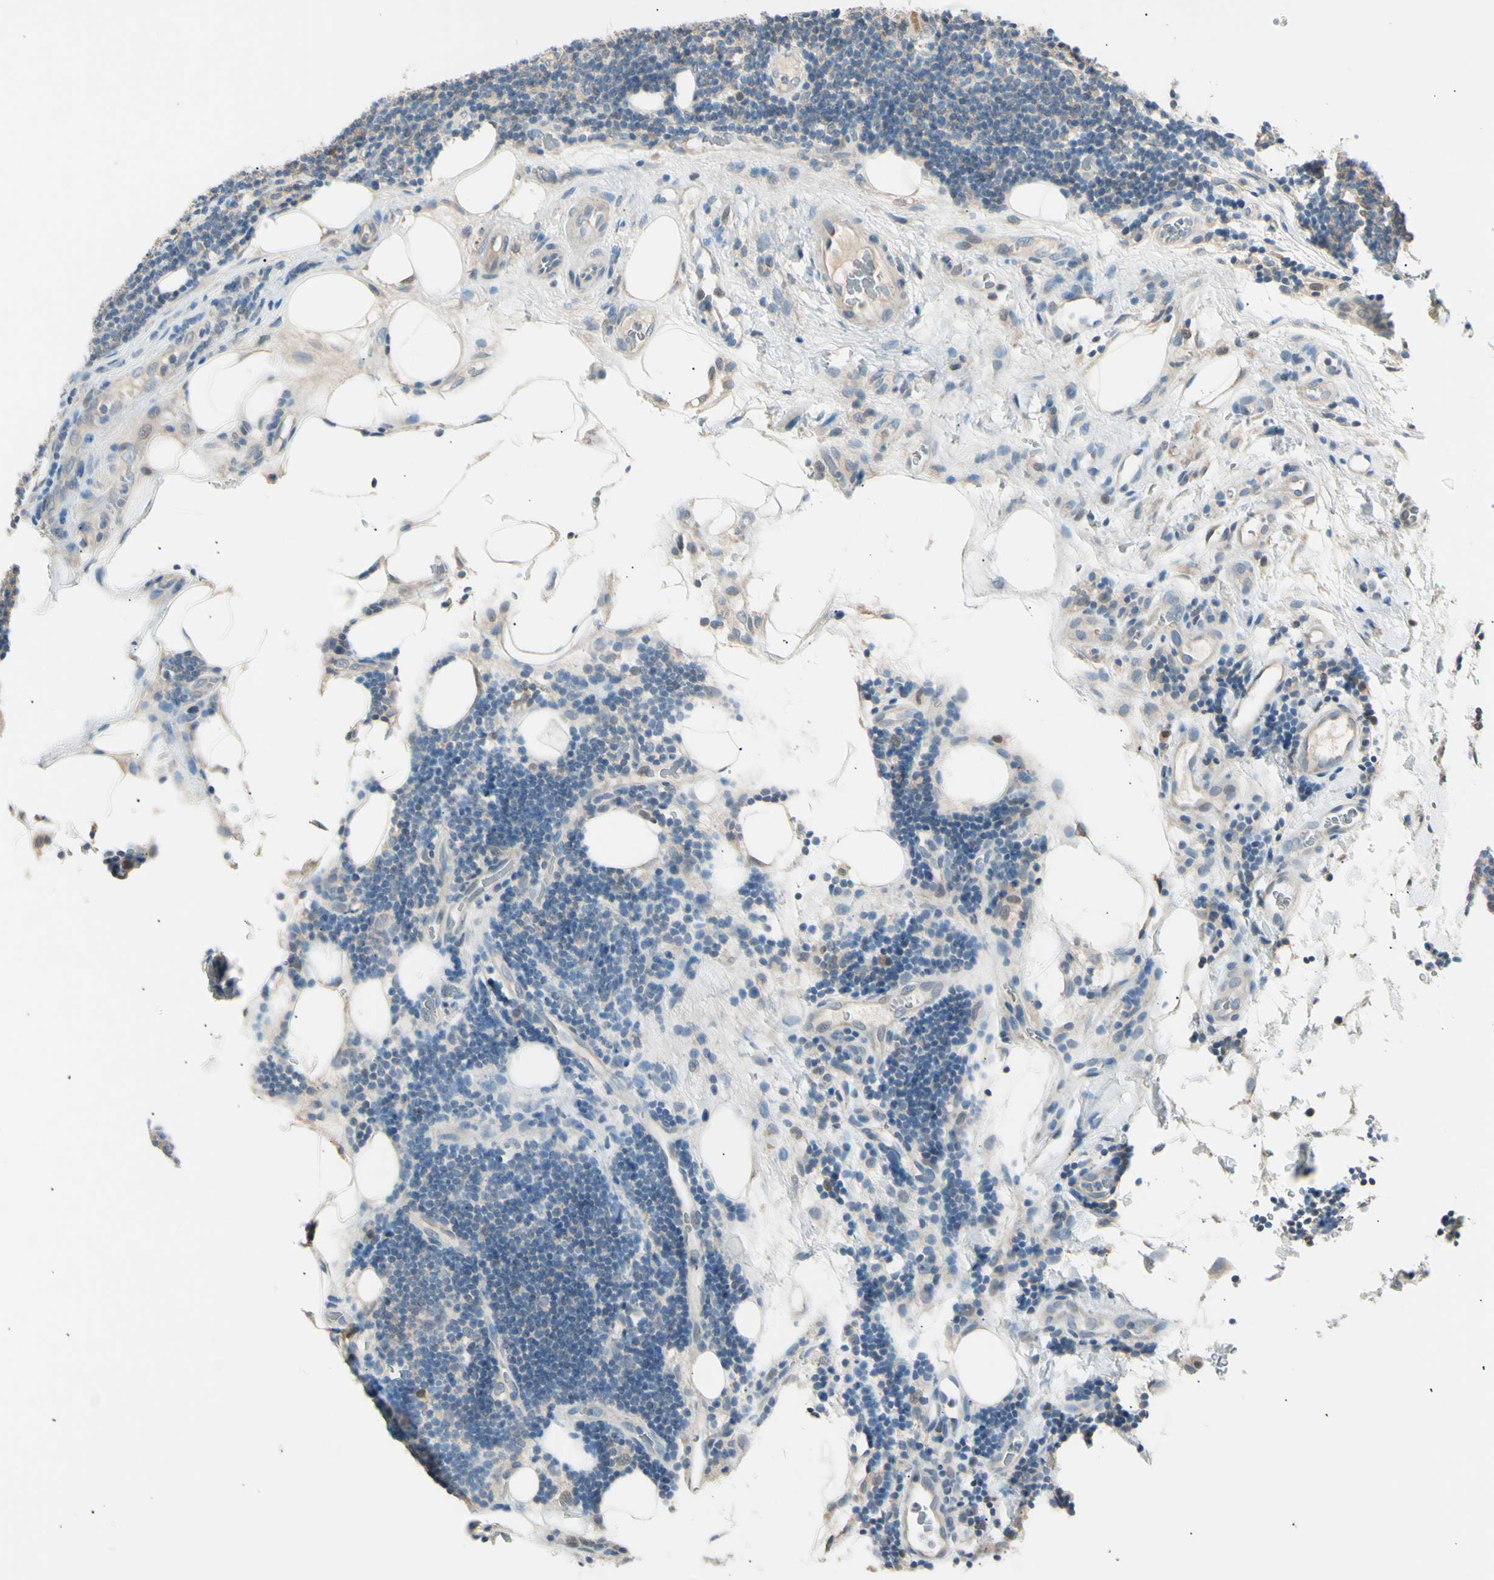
{"staining": {"intensity": "weak", "quantity": "<25%", "location": "cytoplasmic/membranous"}, "tissue": "lymphoma", "cell_type": "Tumor cells", "image_type": "cancer", "snomed": [{"axis": "morphology", "description": "Malignant lymphoma, non-Hodgkin's type, Low grade"}, {"axis": "topography", "description": "Lymph node"}], "caption": "Immunohistochemistry (IHC) of human low-grade malignant lymphoma, non-Hodgkin's type displays no expression in tumor cells.", "gene": "LHPP", "patient": {"sex": "male", "age": 83}}